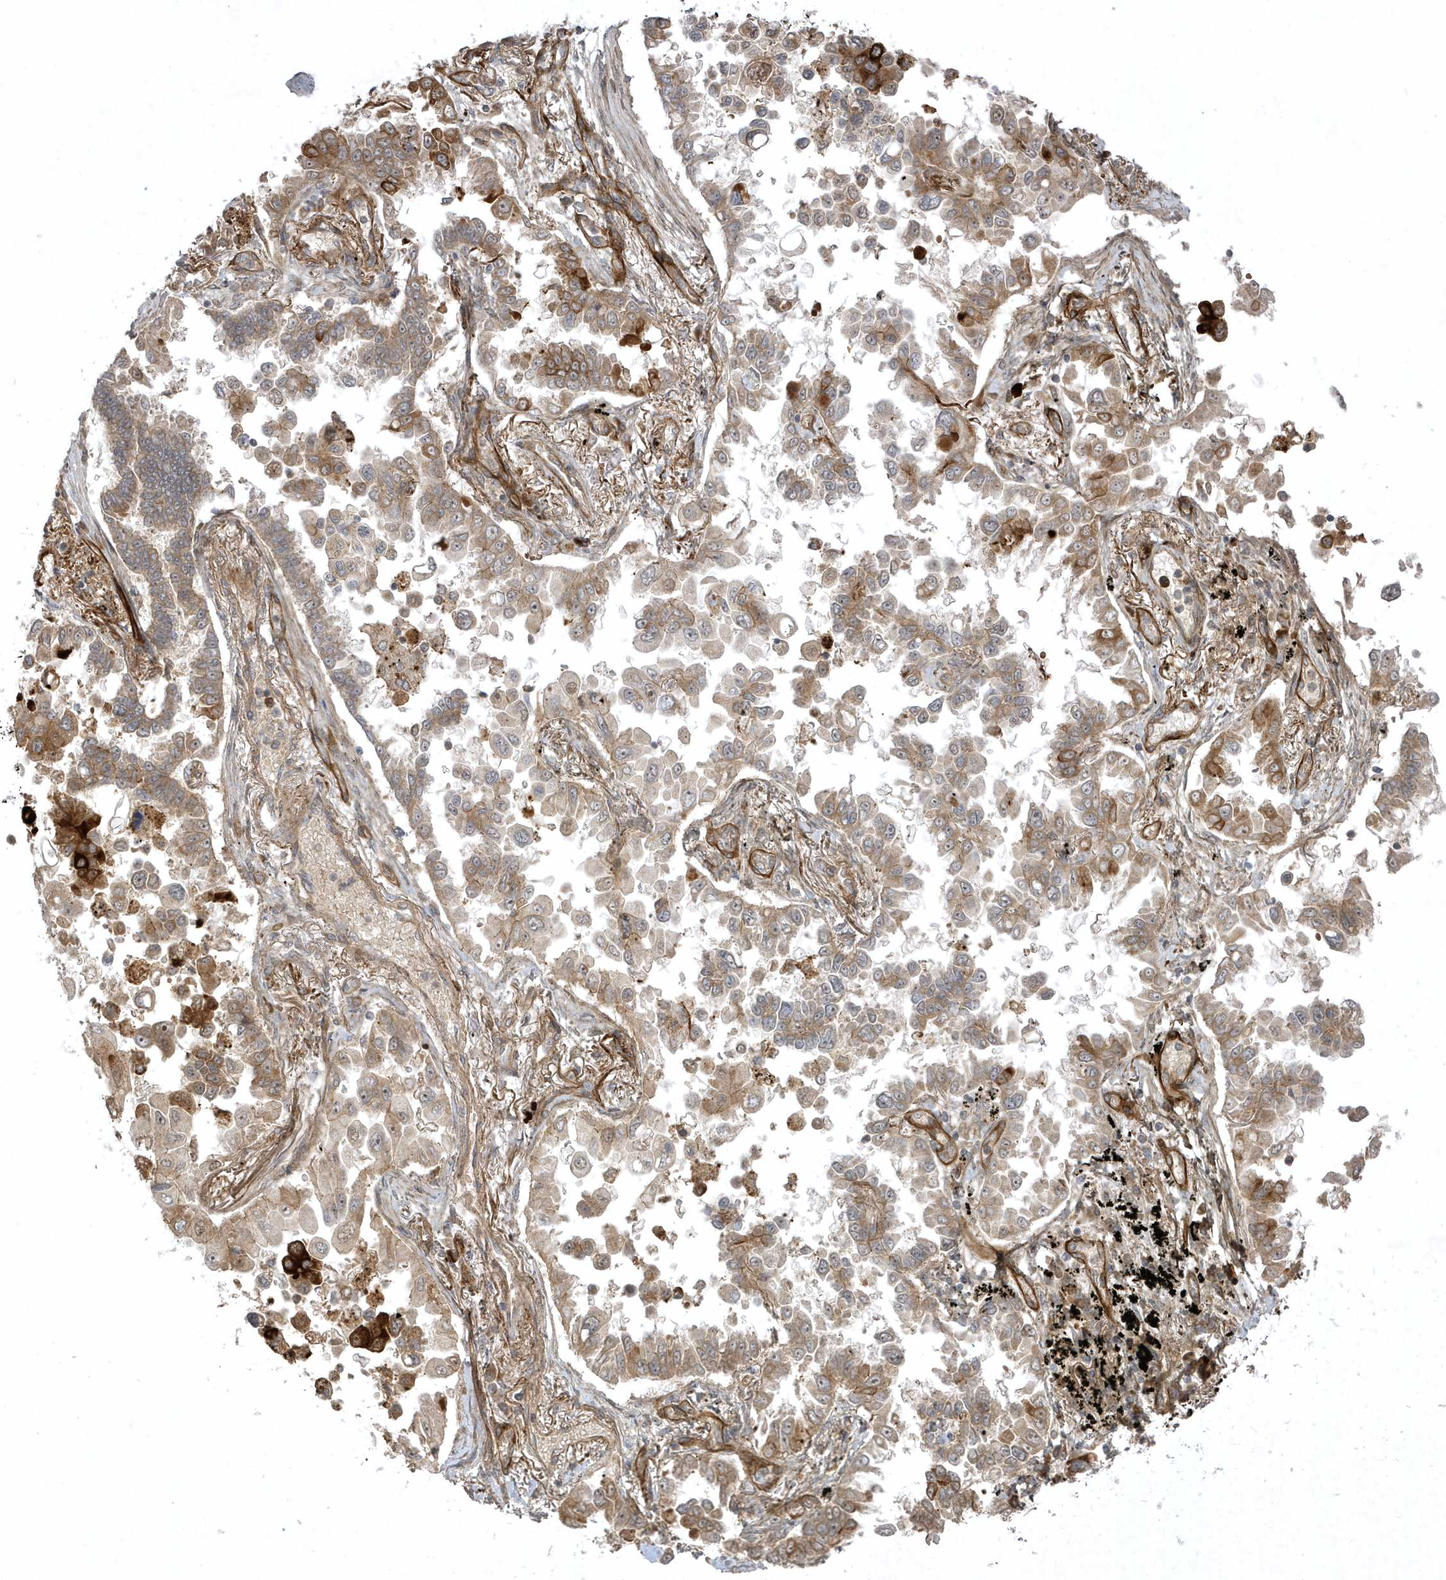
{"staining": {"intensity": "strong", "quantity": "<25%", "location": "cytoplasmic/membranous"}, "tissue": "lung cancer", "cell_type": "Tumor cells", "image_type": "cancer", "snomed": [{"axis": "morphology", "description": "Adenocarcinoma, NOS"}, {"axis": "topography", "description": "Lung"}], "caption": "Protein analysis of adenocarcinoma (lung) tissue shows strong cytoplasmic/membranous staining in about <25% of tumor cells.", "gene": "FAM83C", "patient": {"sex": "female", "age": 67}}